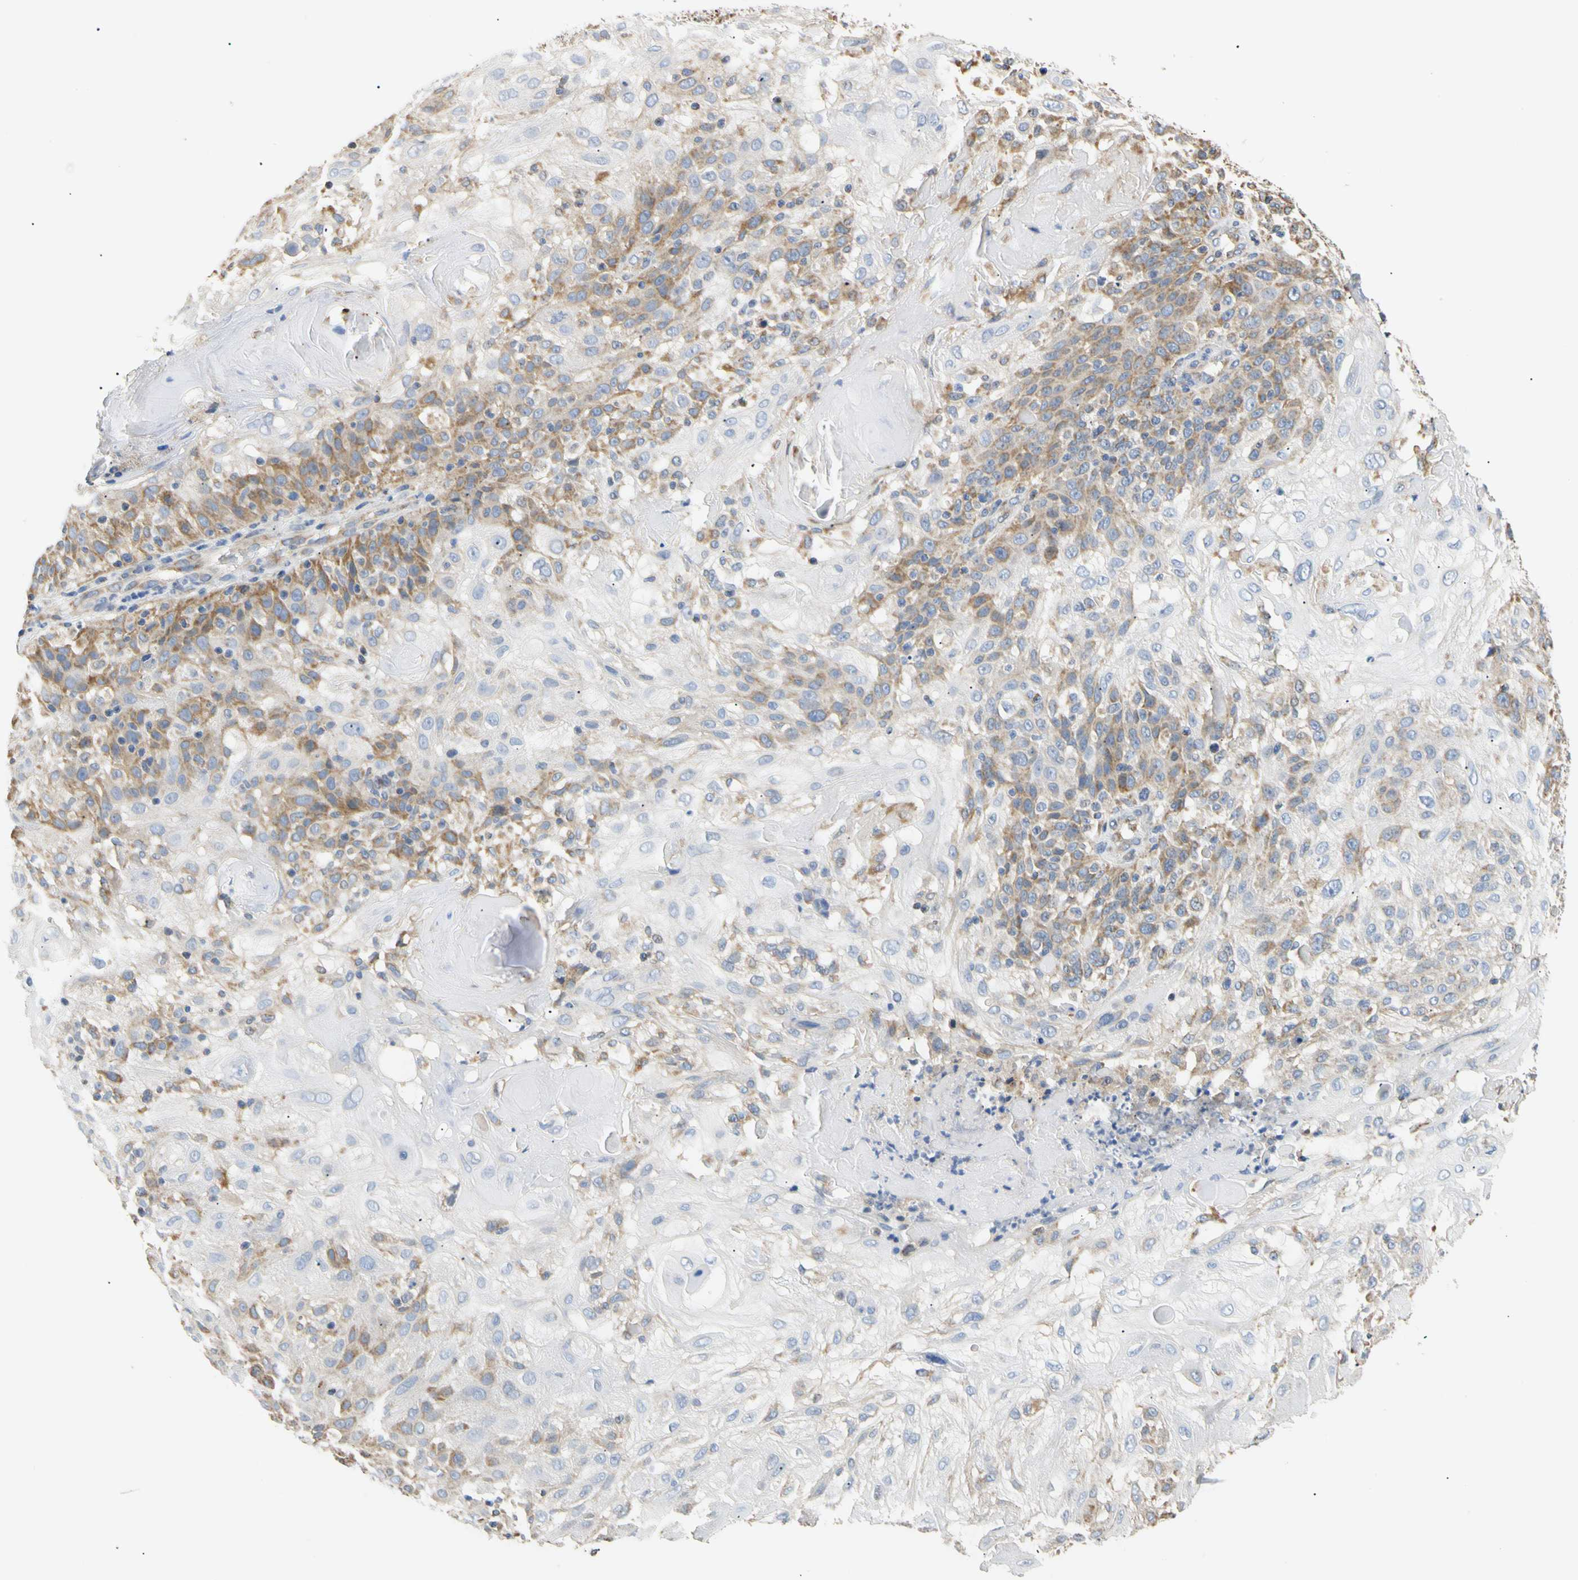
{"staining": {"intensity": "moderate", "quantity": "<25%", "location": "cytoplasmic/membranous"}, "tissue": "skin cancer", "cell_type": "Tumor cells", "image_type": "cancer", "snomed": [{"axis": "morphology", "description": "Normal tissue, NOS"}, {"axis": "morphology", "description": "Squamous cell carcinoma, NOS"}, {"axis": "topography", "description": "Skin"}], "caption": "Human skin cancer (squamous cell carcinoma) stained for a protein (brown) exhibits moderate cytoplasmic/membranous positive expression in approximately <25% of tumor cells.", "gene": "PLGRKT", "patient": {"sex": "female", "age": 83}}